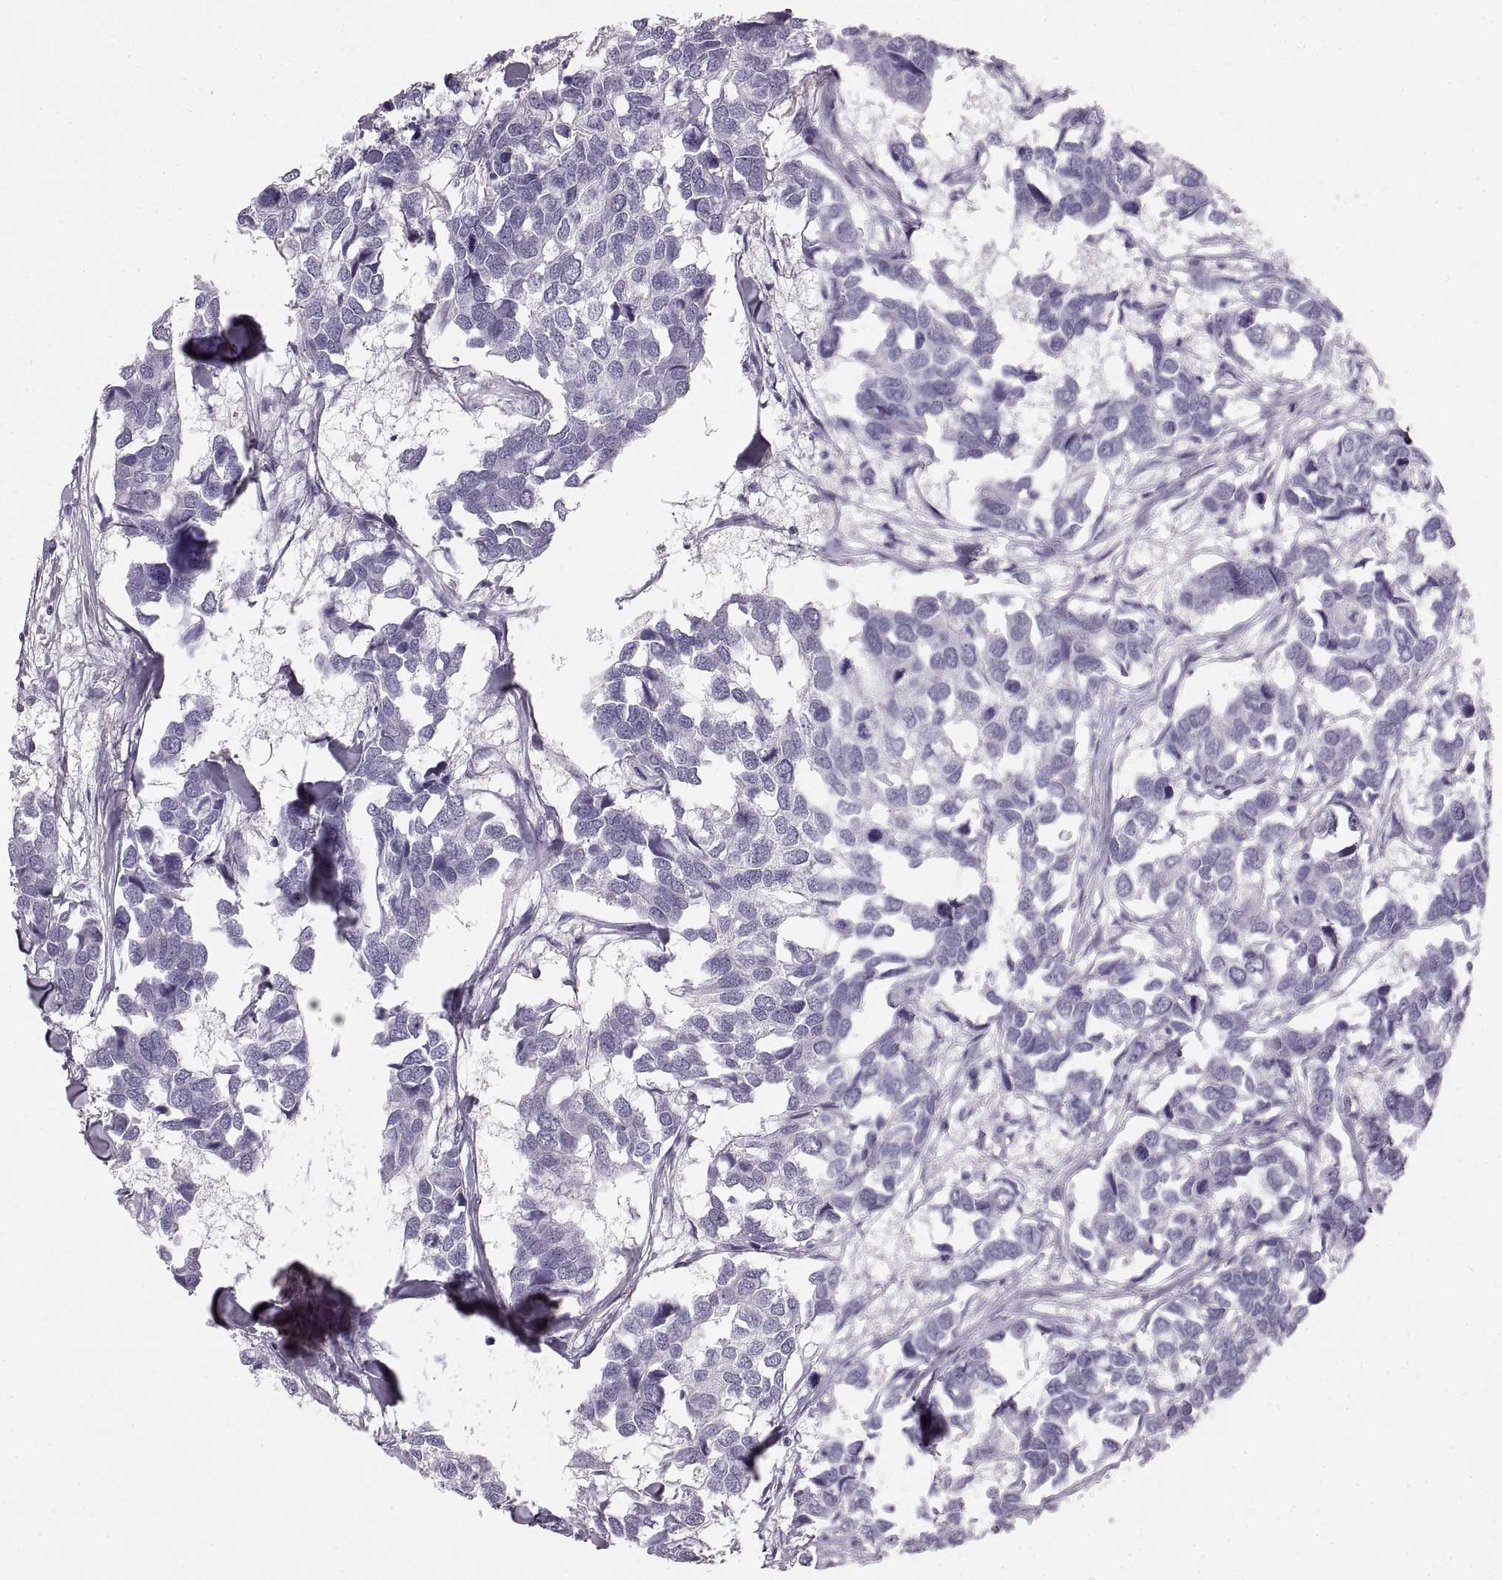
{"staining": {"intensity": "negative", "quantity": "none", "location": "none"}, "tissue": "breast cancer", "cell_type": "Tumor cells", "image_type": "cancer", "snomed": [{"axis": "morphology", "description": "Duct carcinoma"}, {"axis": "topography", "description": "Breast"}], "caption": "Breast cancer was stained to show a protein in brown. There is no significant positivity in tumor cells.", "gene": "CRYAA", "patient": {"sex": "female", "age": 83}}